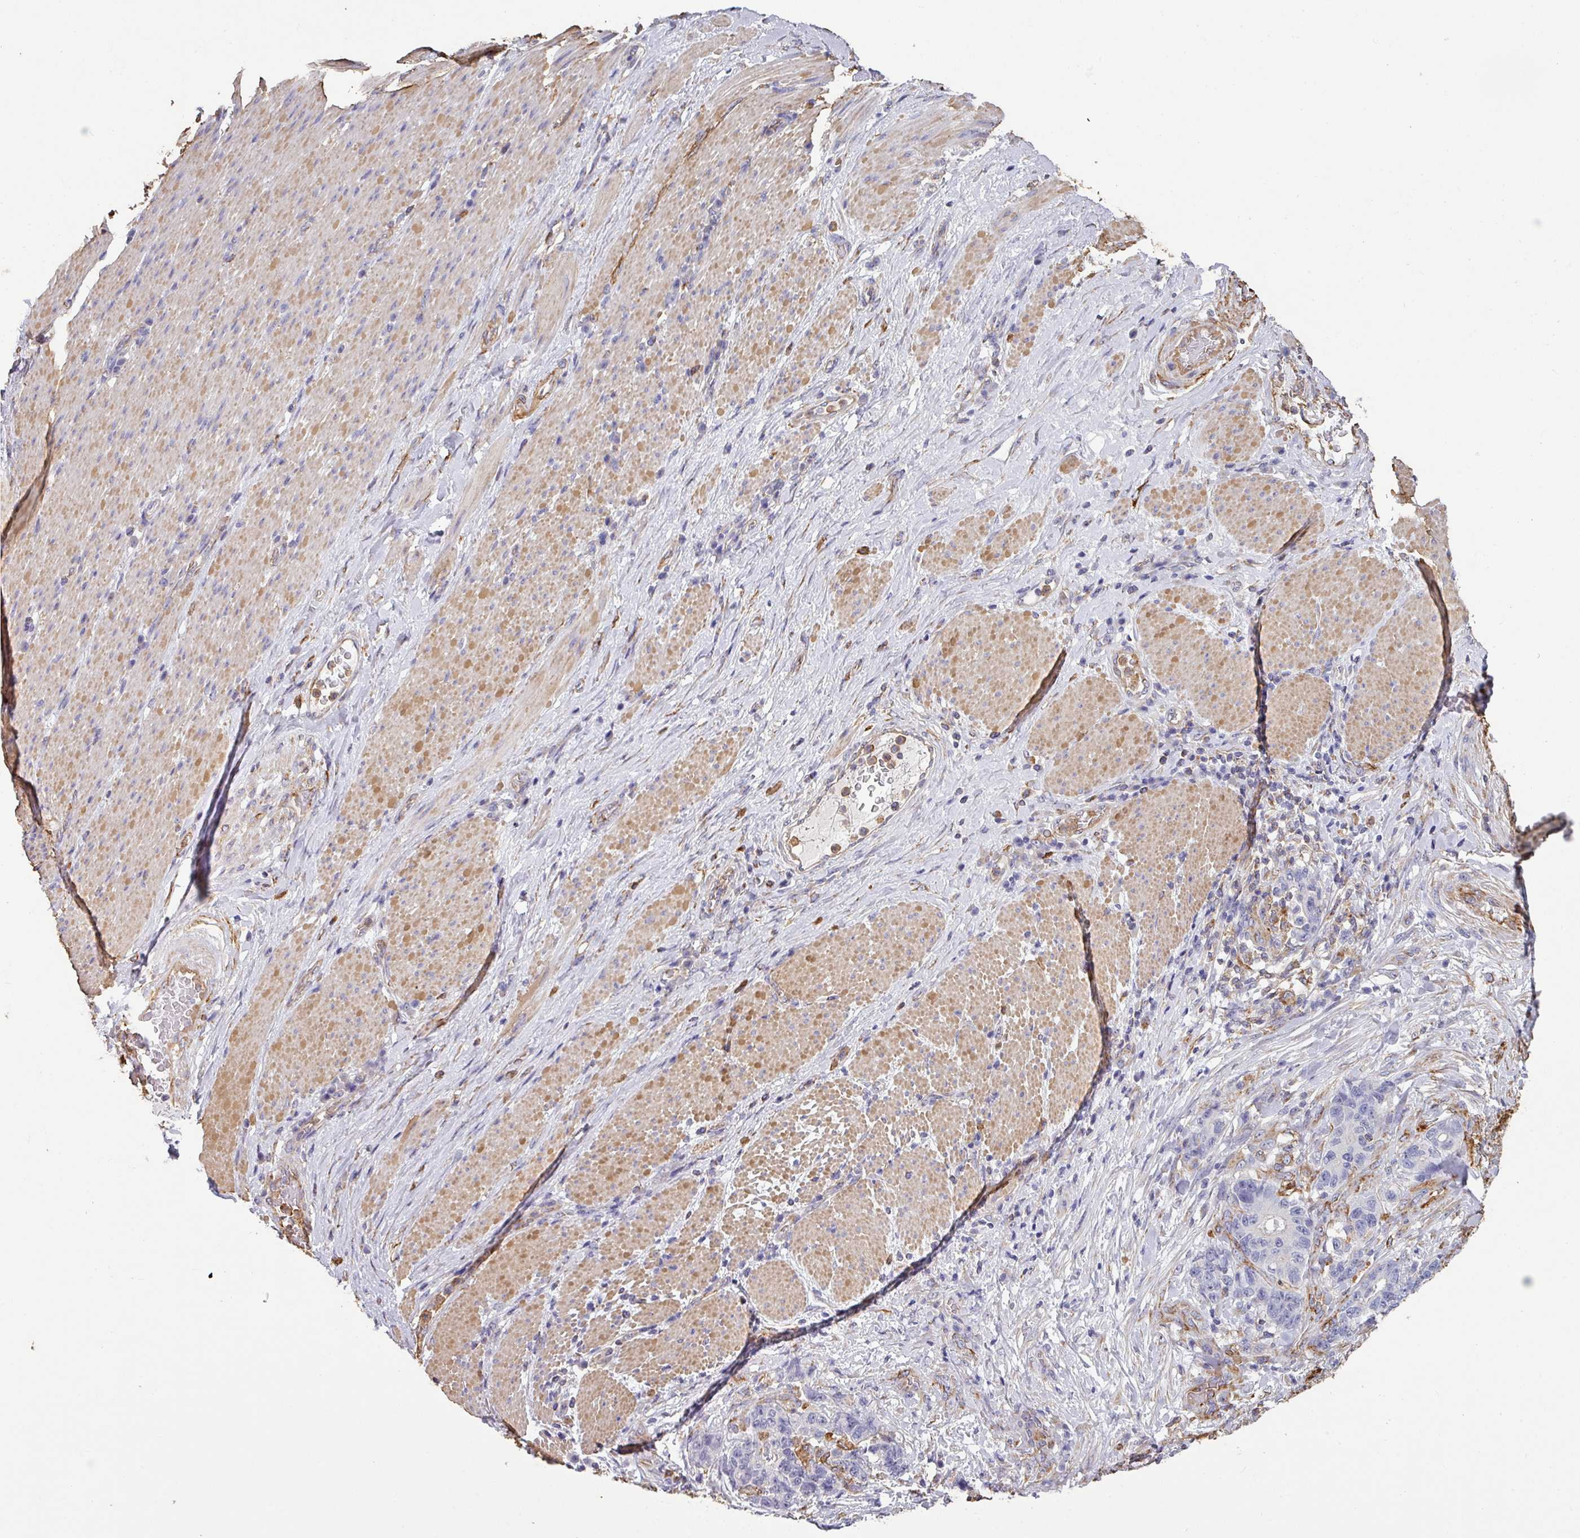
{"staining": {"intensity": "negative", "quantity": "none", "location": "none"}, "tissue": "stomach cancer", "cell_type": "Tumor cells", "image_type": "cancer", "snomed": [{"axis": "morphology", "description": "Normal tissue, NOS"}, {"axis": "morphology", "description": "Adenocarcinoma, NOS"}, {"axis": "topography", "description": "Stomach"}], "caption": "Tumor cells are negative for protein expression in human stomach cancer.", "gene": "ZNF280C", "patient": {"sex": "female", "age": 64}}